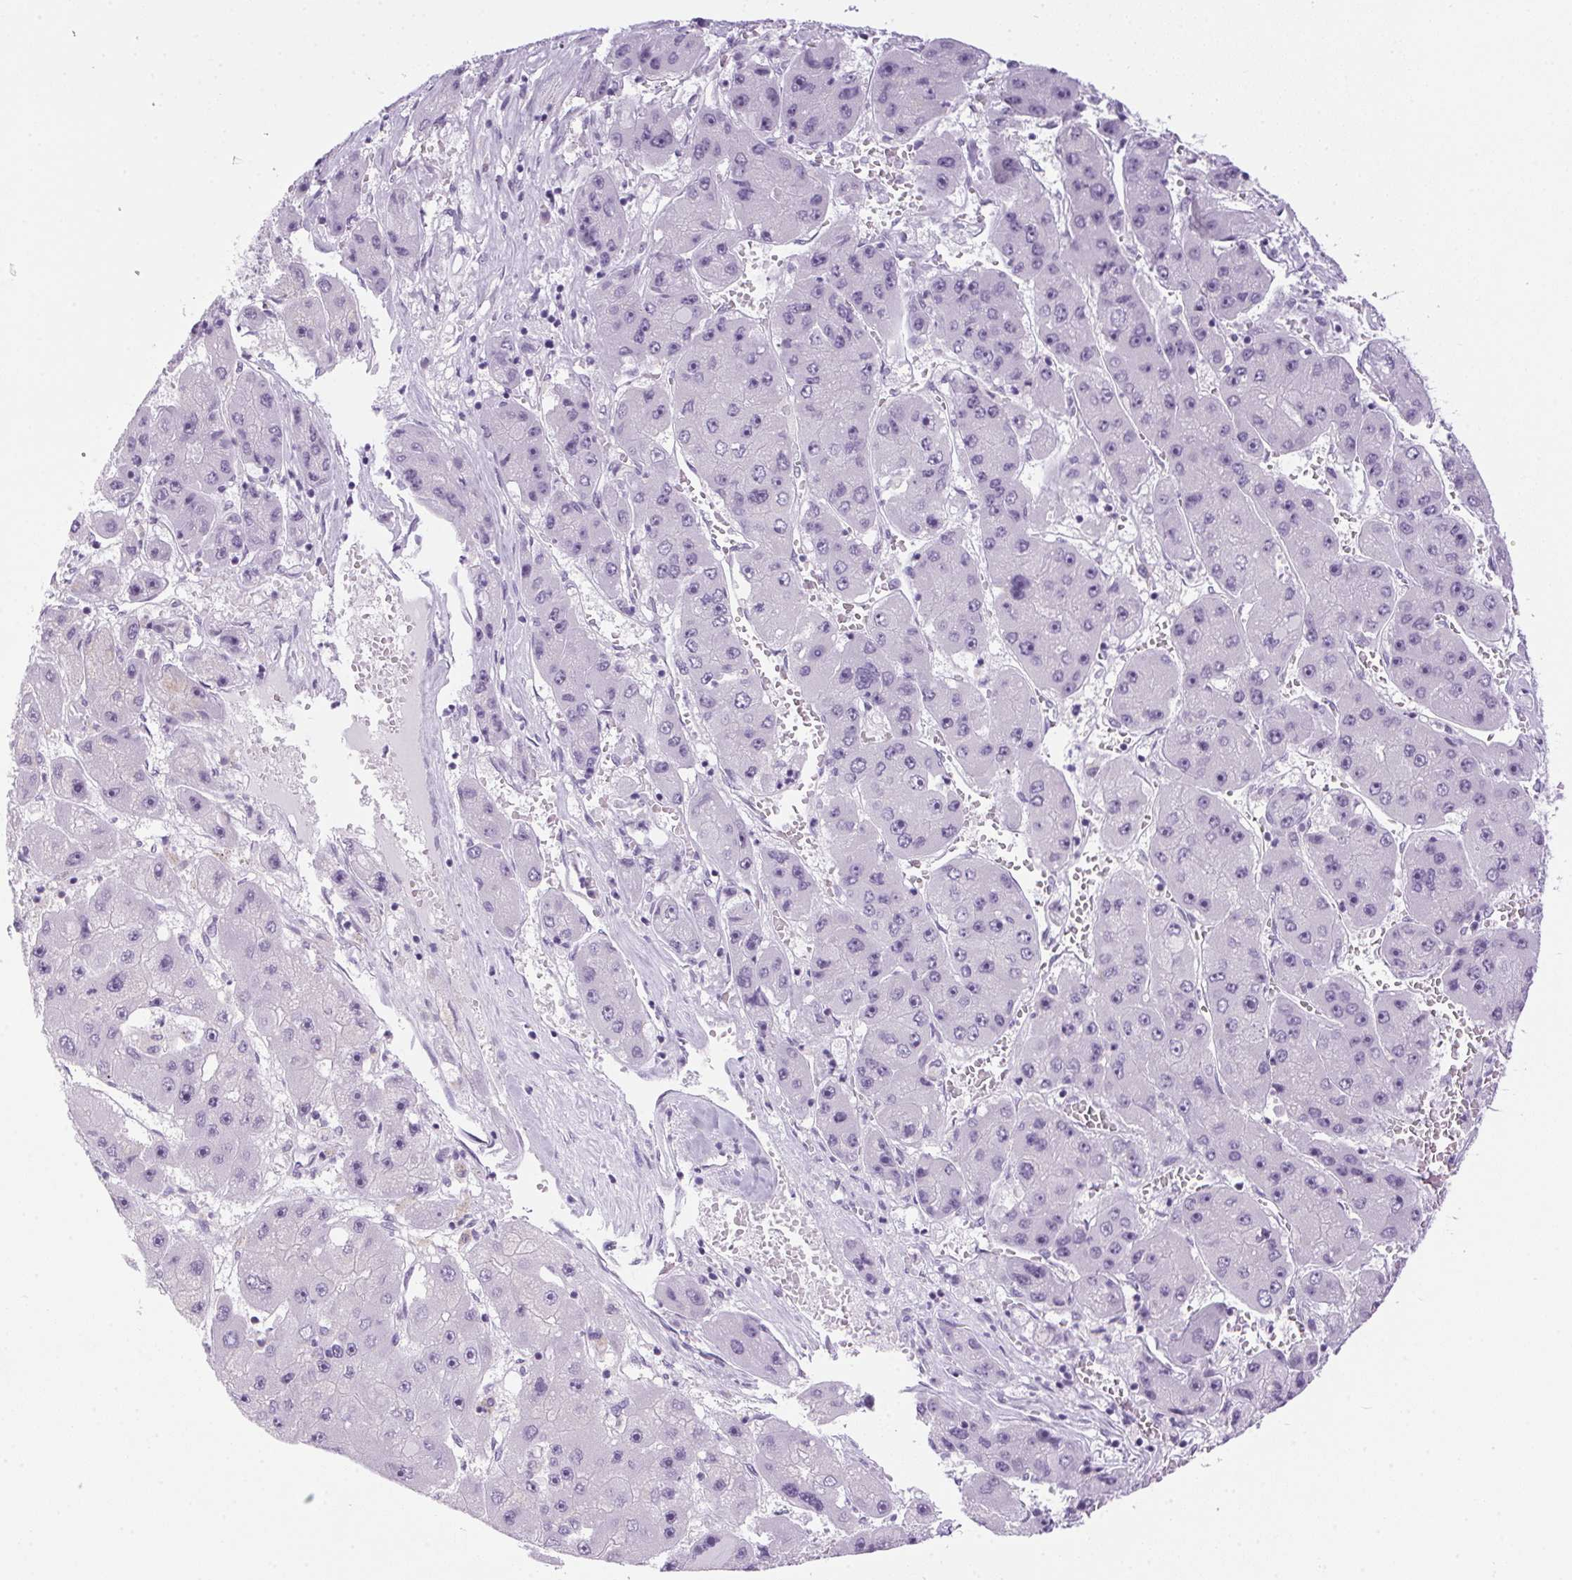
{"staining": {"intensity": "negative", "quantity": "none", "location": "none"}, "tissue": "liver cancer", "cell_type": "Tumor cells", "image_type": "cancer", "snomed": [{"axis": "morphology", "description": "Carcinoma, Hepatocellular, NOS"}, {"axis": "topography", "description": "Liver"}], "caption": "DAB immunohistochemical staining of human hepatocellular carcinoma (liver) displays no significant staining in tumor cells.", "gene": "POPDC2", "patient": {"sex": "female", "age": 61}}